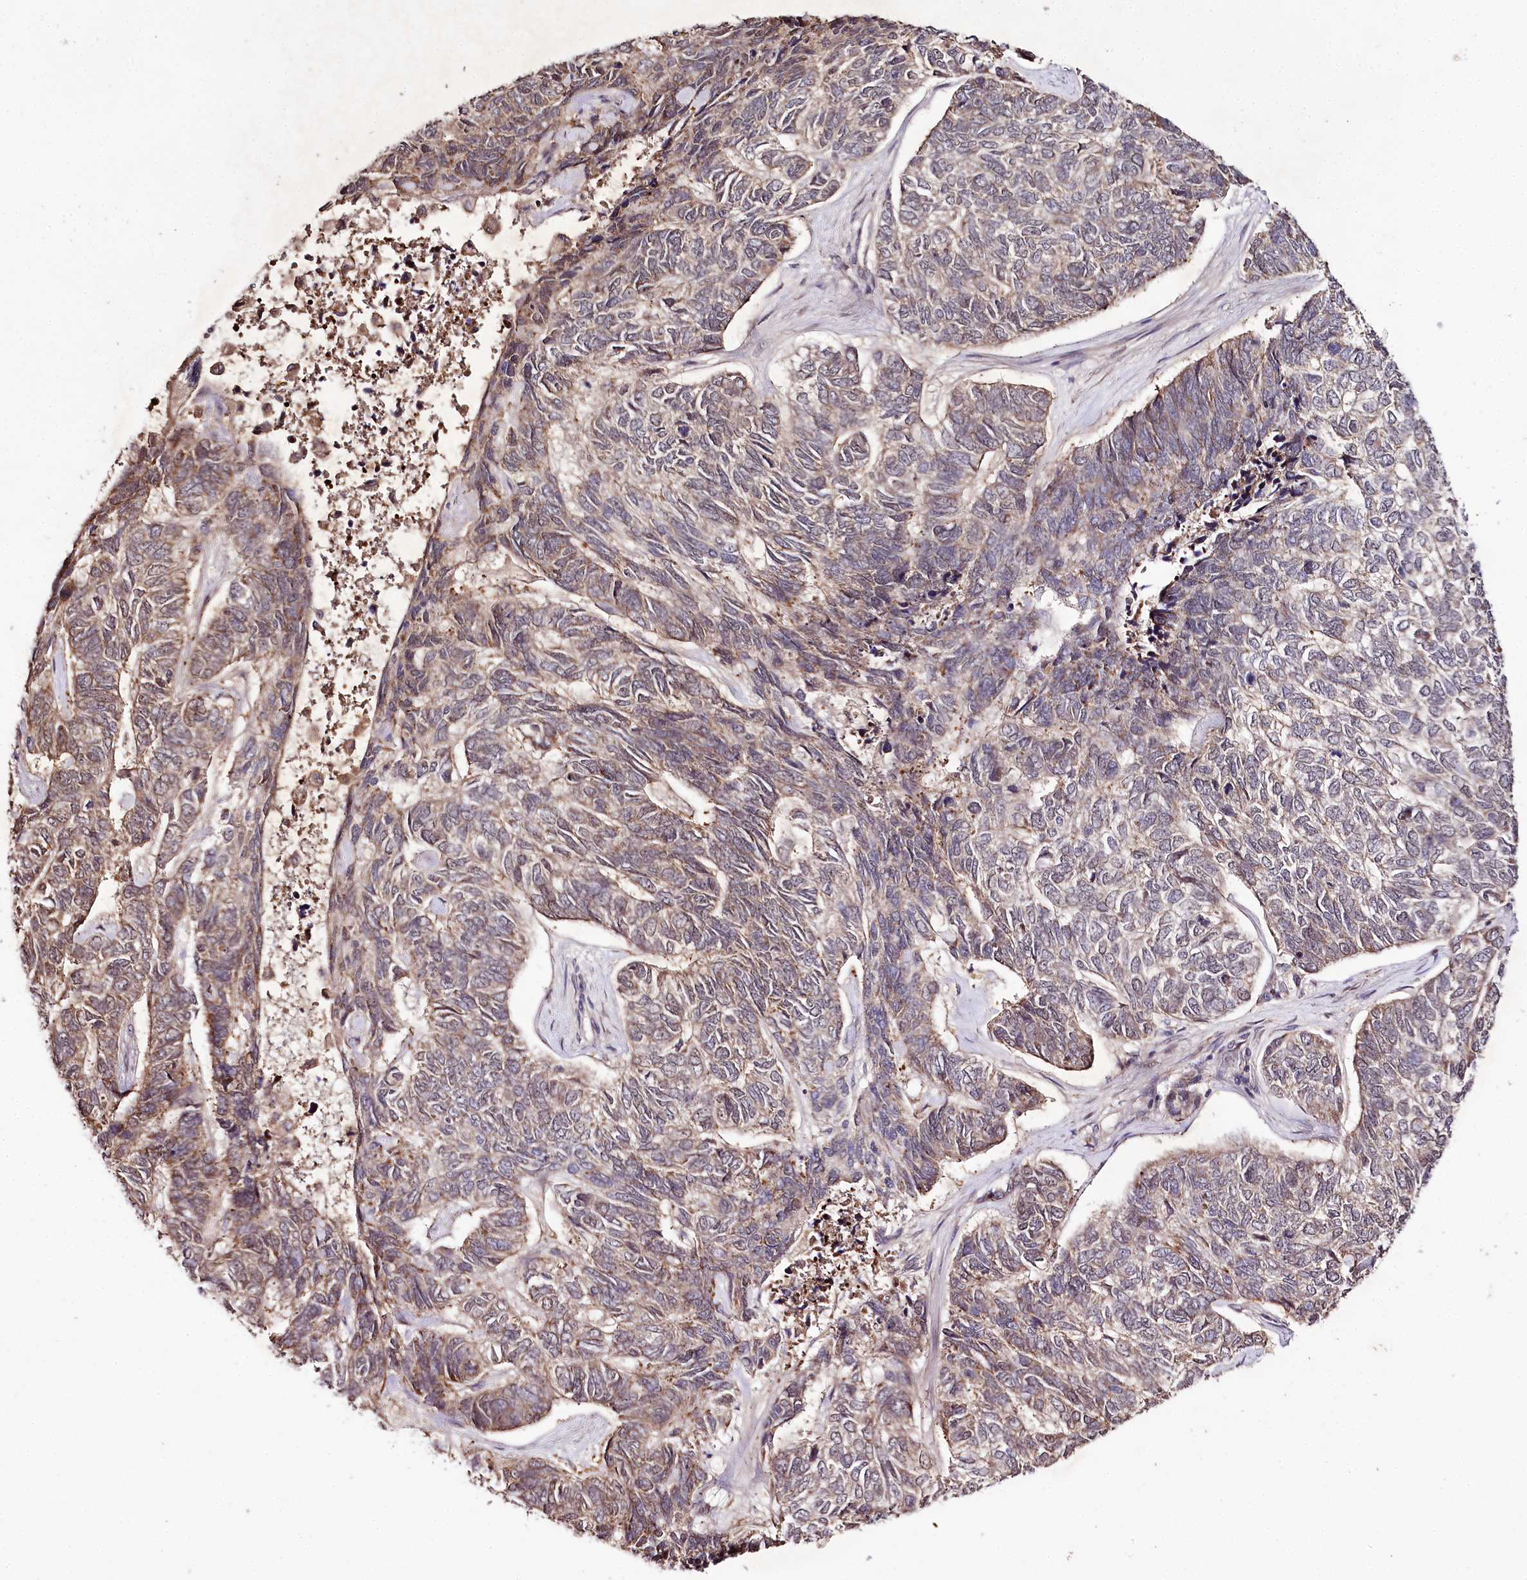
{"staining": {"intensity": "weak", "quantity": "25%-75%", "location": "cytoplasmic/membranous"}, "tissue": "skin cancer", "cell_type": "Tumor cells", "image_type": "cancer", "snomed": [{"axis": "morphology", "description": "Basal cell carcinoma"}, {"axis": "topography", "description": "Skin"}], "caption": "Immunohistochemistry of human skin basal cell carcinoma shows low levels of weak cytoplasmic/membranous positivity in about 25%-75% of tumor cells.", "gene": "DMP1", "patient": {"sex": "female", "age": 65}}